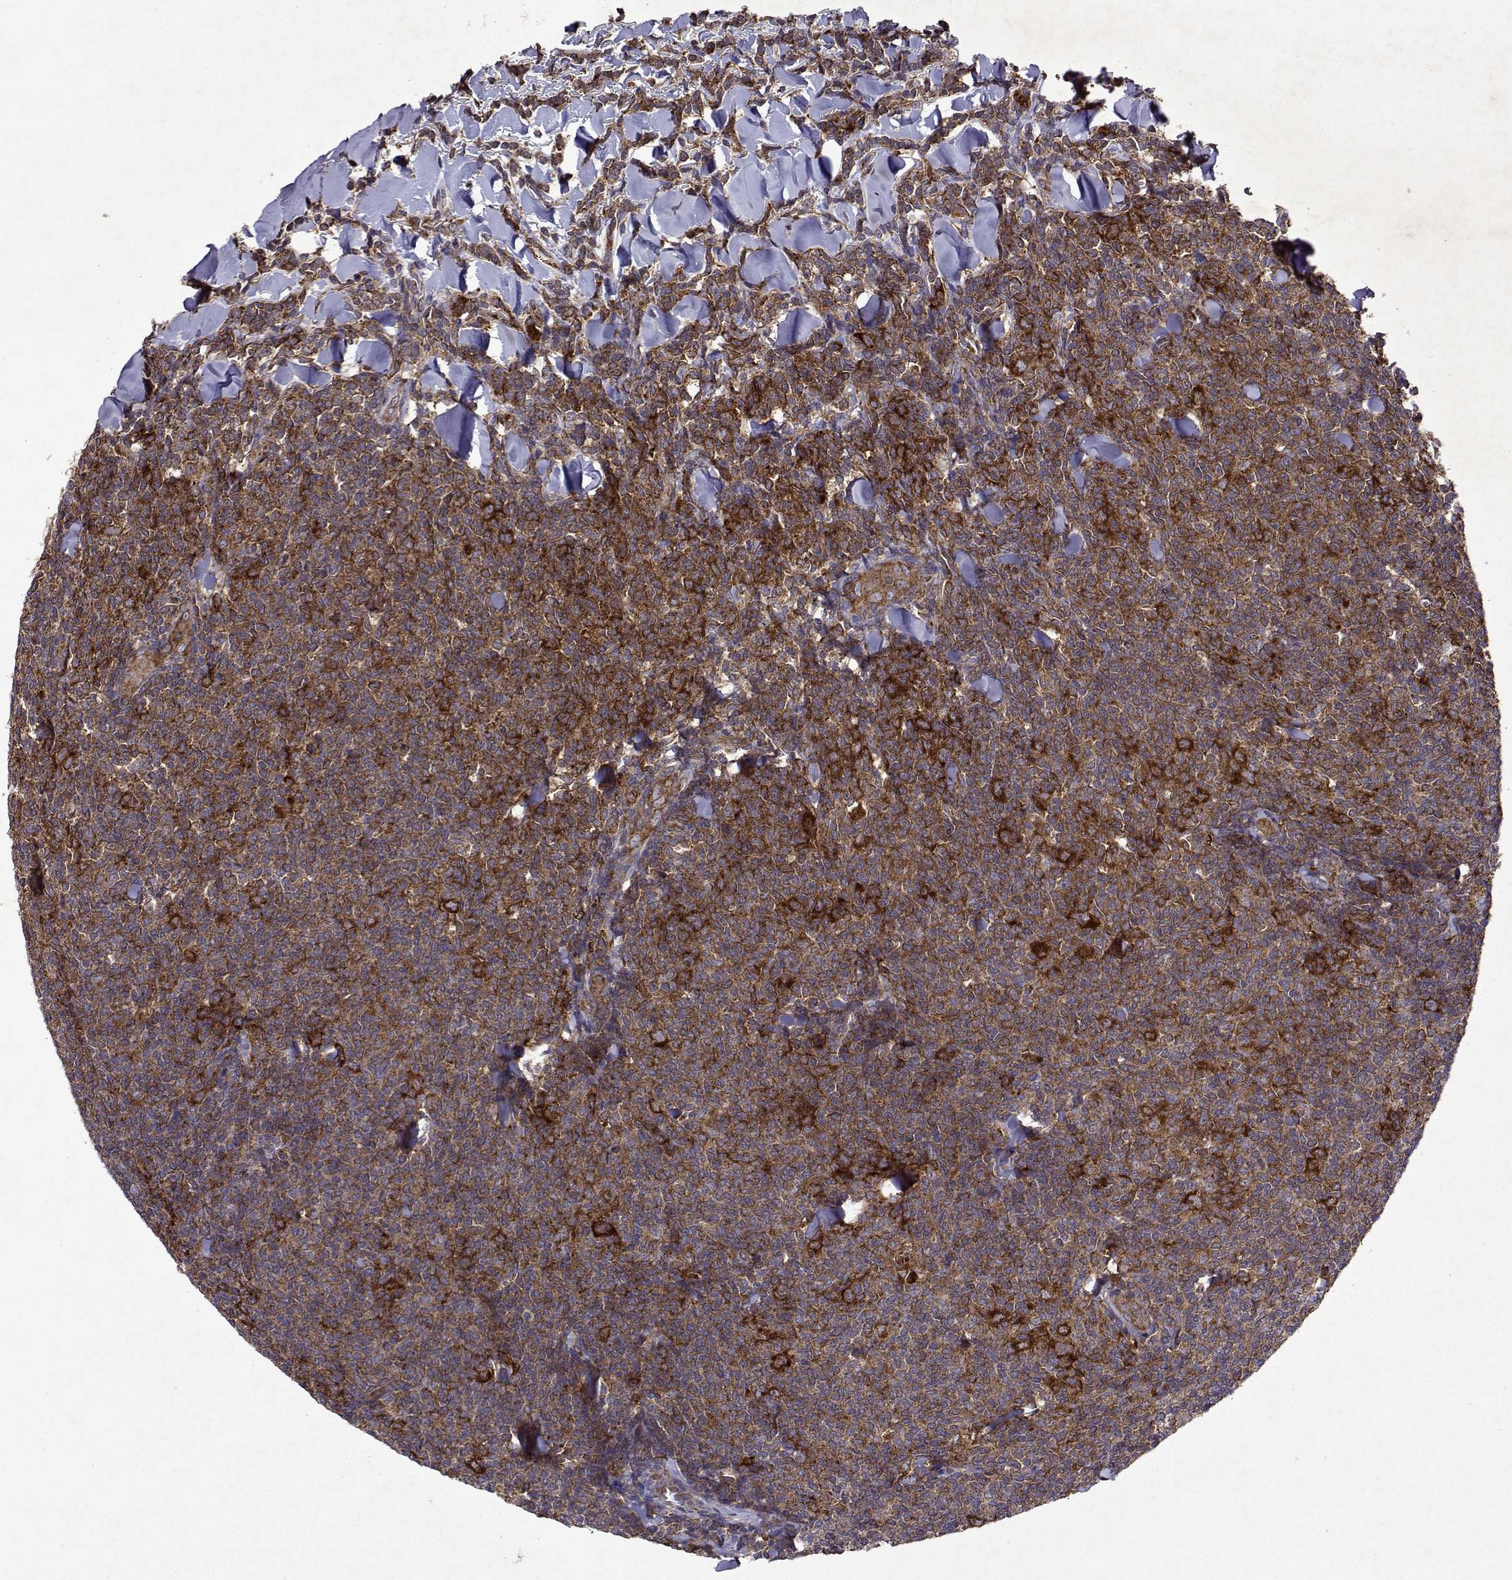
{"staining": {"intensity": "moderate", "quantity": ">75%", "location": "cytoplasmic/membranous"}, "tissue": "lymphoma", "cell_type": "Tumor cells", "image_type": "cancer", "snomed": [{"axis": "morphology", "description": "Malignant lymphoma, non-Hodgkin's type, Low grade"}, {"axis": "topography", "description": "Lymph node"}], "caption": "Immunohistochemistry (IHC) of human lymphoma displays medium levels of moderate cytoplasmic/membranous expression in about >75% of tumor cells. The staining was performed using DAB (3,3'-diaminobenzidine), with brown indicating positive protein expression. Nuclei are stained blue with hematoxylin.", "gene": "TARBP2", "patient": {"sex": "female", "age": 56}}